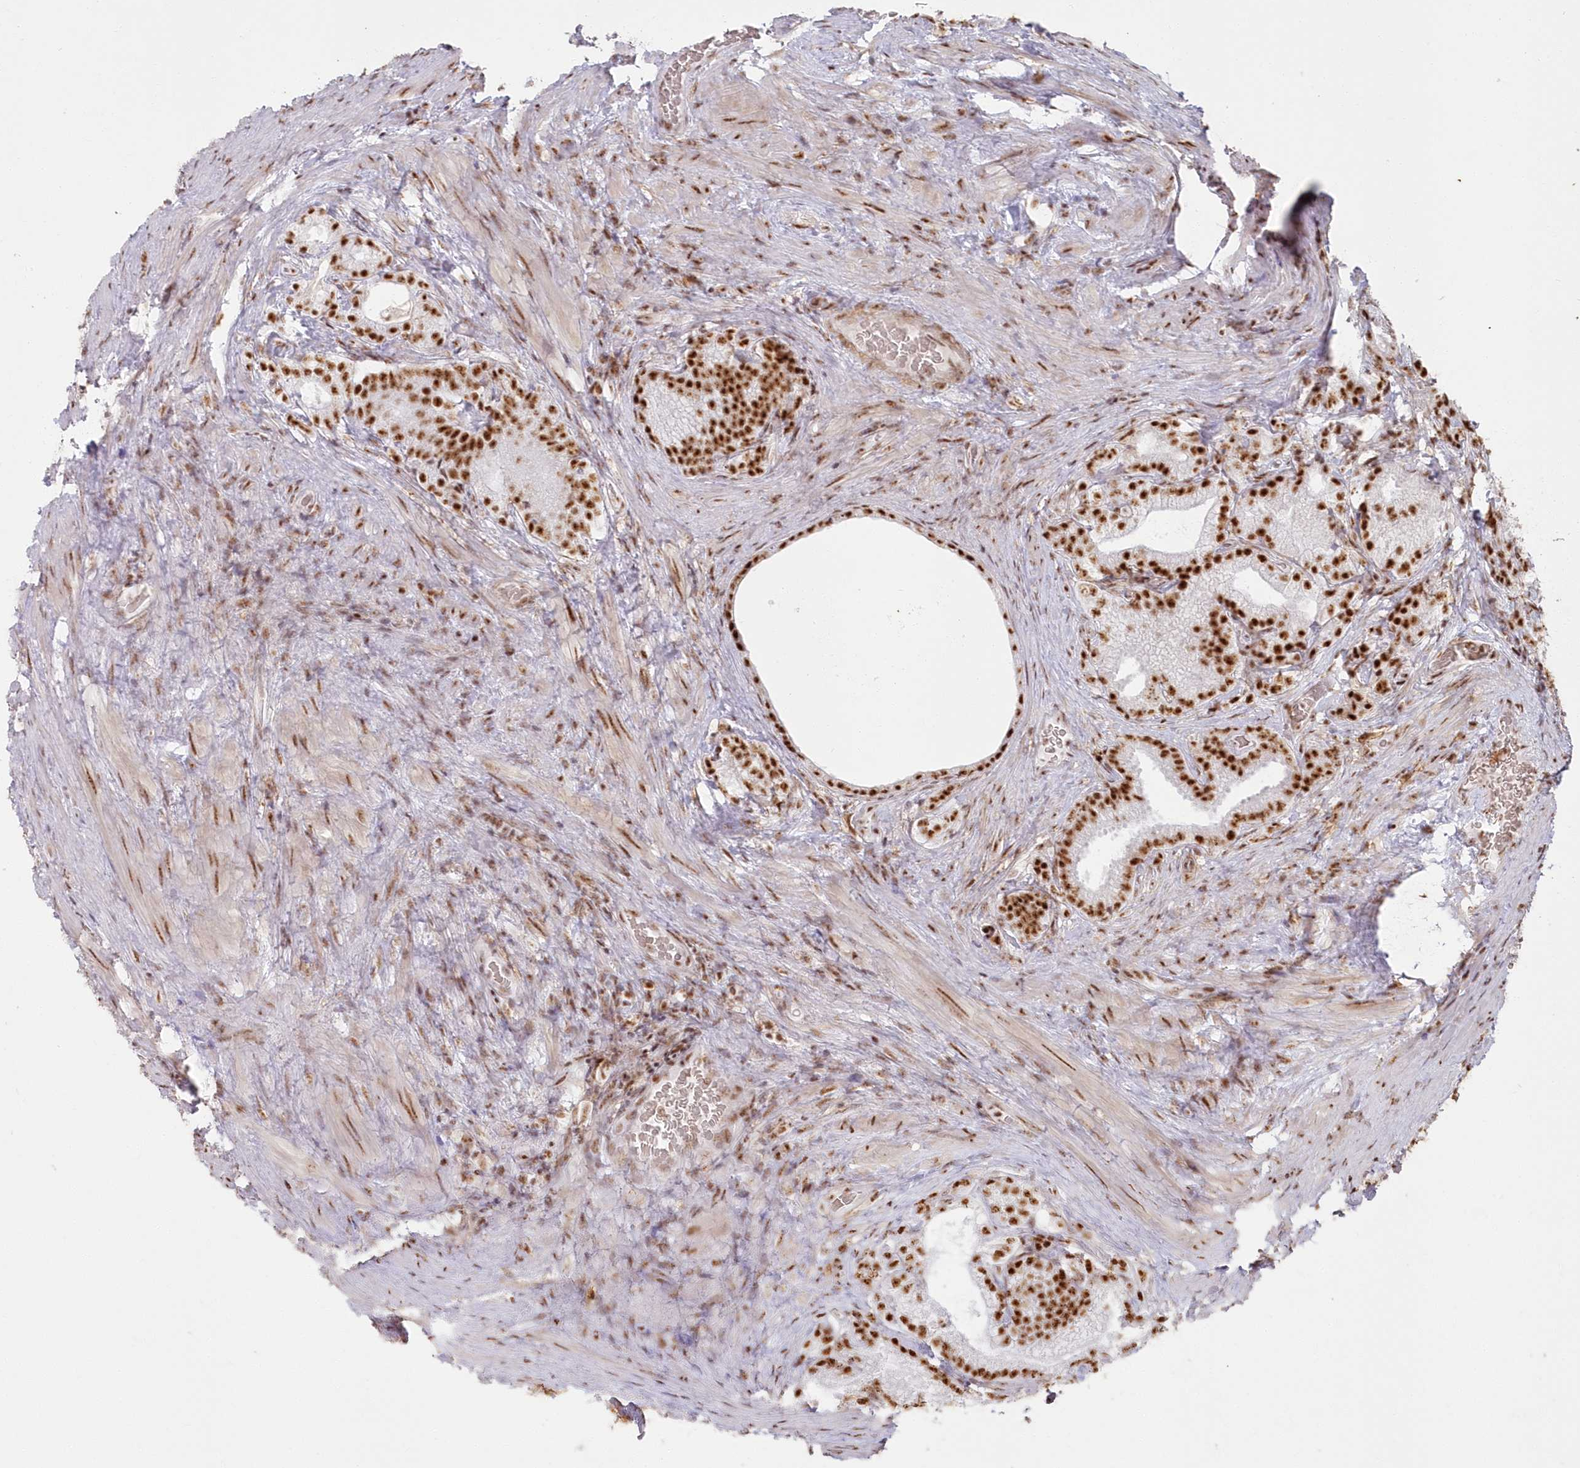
{"staining": {"intensity": "strong", "quantity": ">75%", "location": "nuclear"}, "tissue": "prostate cancer", "cell_type": "Tumor cells", "image_type": "cancer", "snomed": [{"axis": "morphology", "description": "Adenocarcinoma, Low grade"}, {"axis": "topography", "description": "Prostate"}], "caption": "Immunohistochemistry image of human low-grade adenocarcinoma (prostate) stained for a protein (brown), which exhibits high levels of strong nuclear positivity in about >75% of tumor cells.", "gene": "DDX46", "patient": {"sex": "male", "age": 71}}